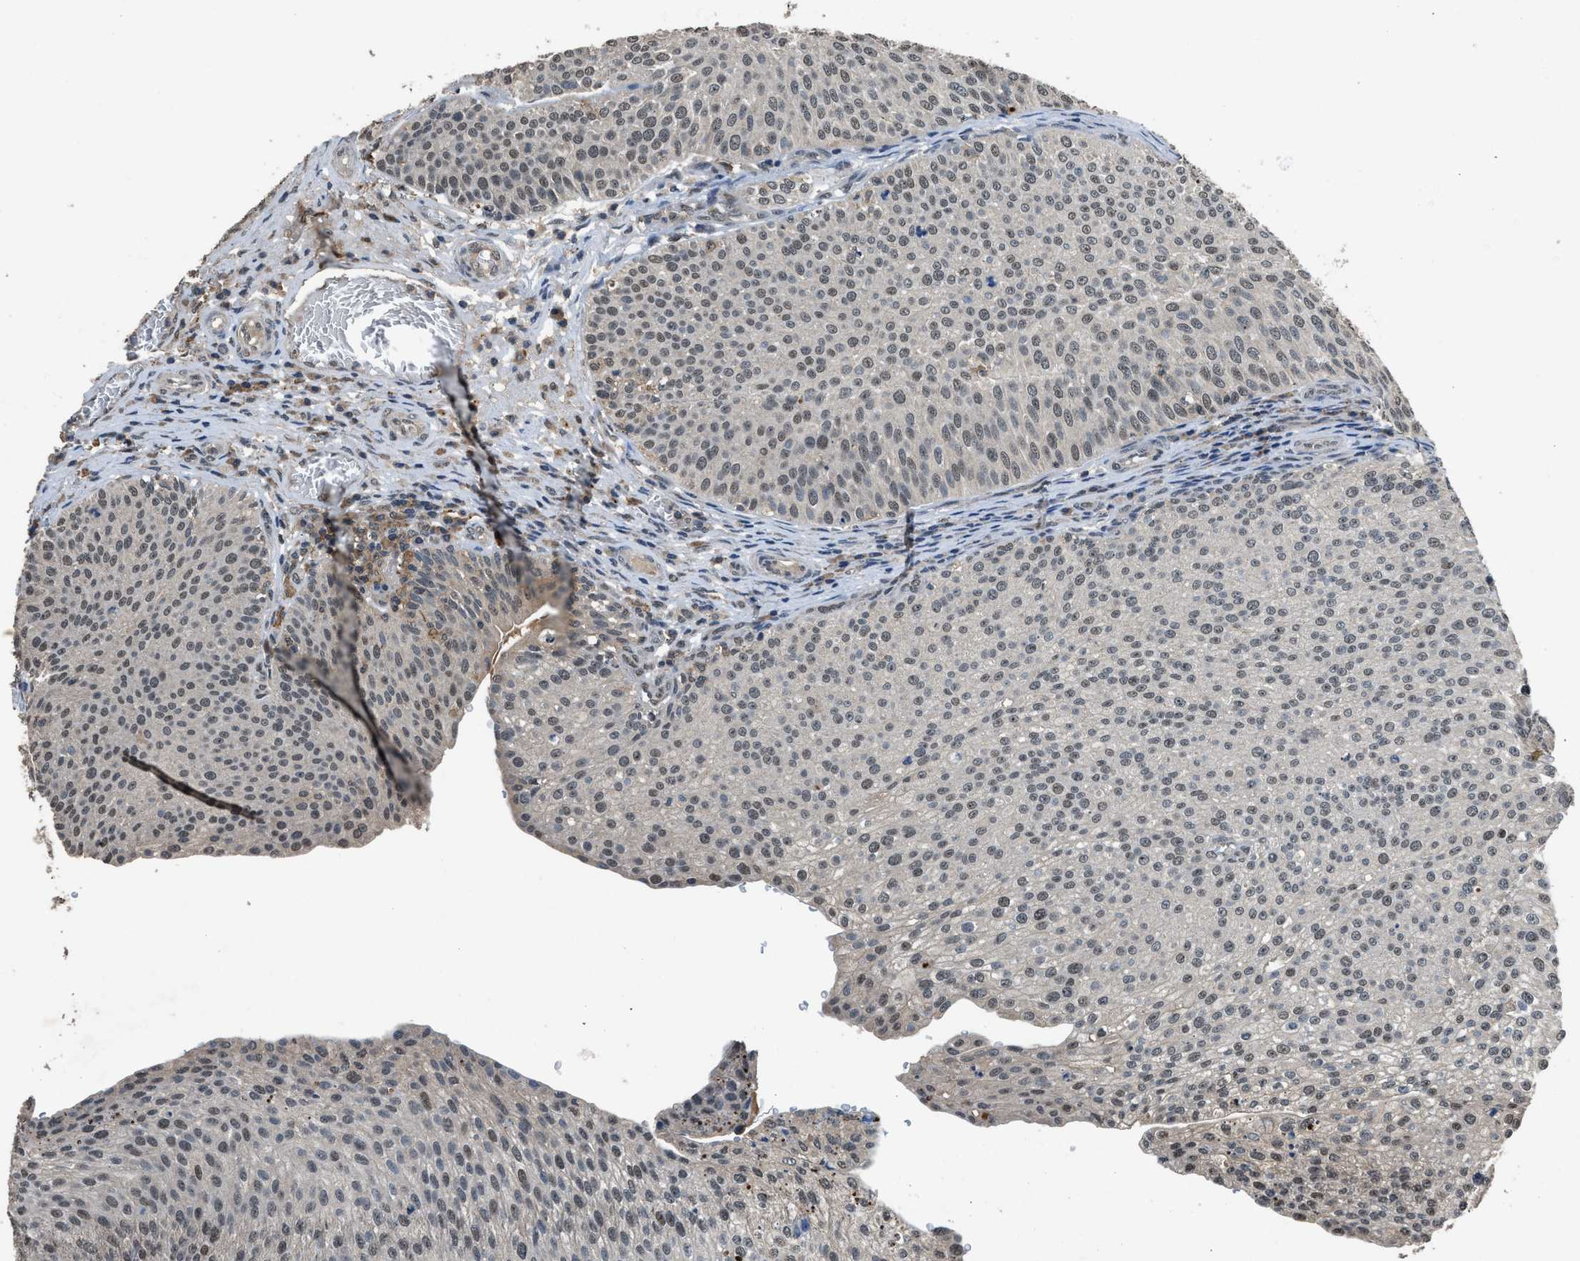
{"staining": {"intensity": "weak", "quantity": ">75%", "location": "nuclear"}, "tissue": "urothelial cancer", "cell_type": "Tumor cells", "image_type": "cancer", "snomed": [{"axis": "morphology", "description": "Urothelial carcinoma, Low grade"}, {"axis": "topography", "description": "Smooth muscle"}, {"axis": "topography", "description": "Urinary bladder"}], "caption": "Immunohistochemistry micrograph of human urothelial cancer stained for a protein (brown), which shows low levels of weak nuclear staining in approximately >75% of tumor cells.", "gene": "SLC15A4", "patient": {"sex": "male", "age": 60}}